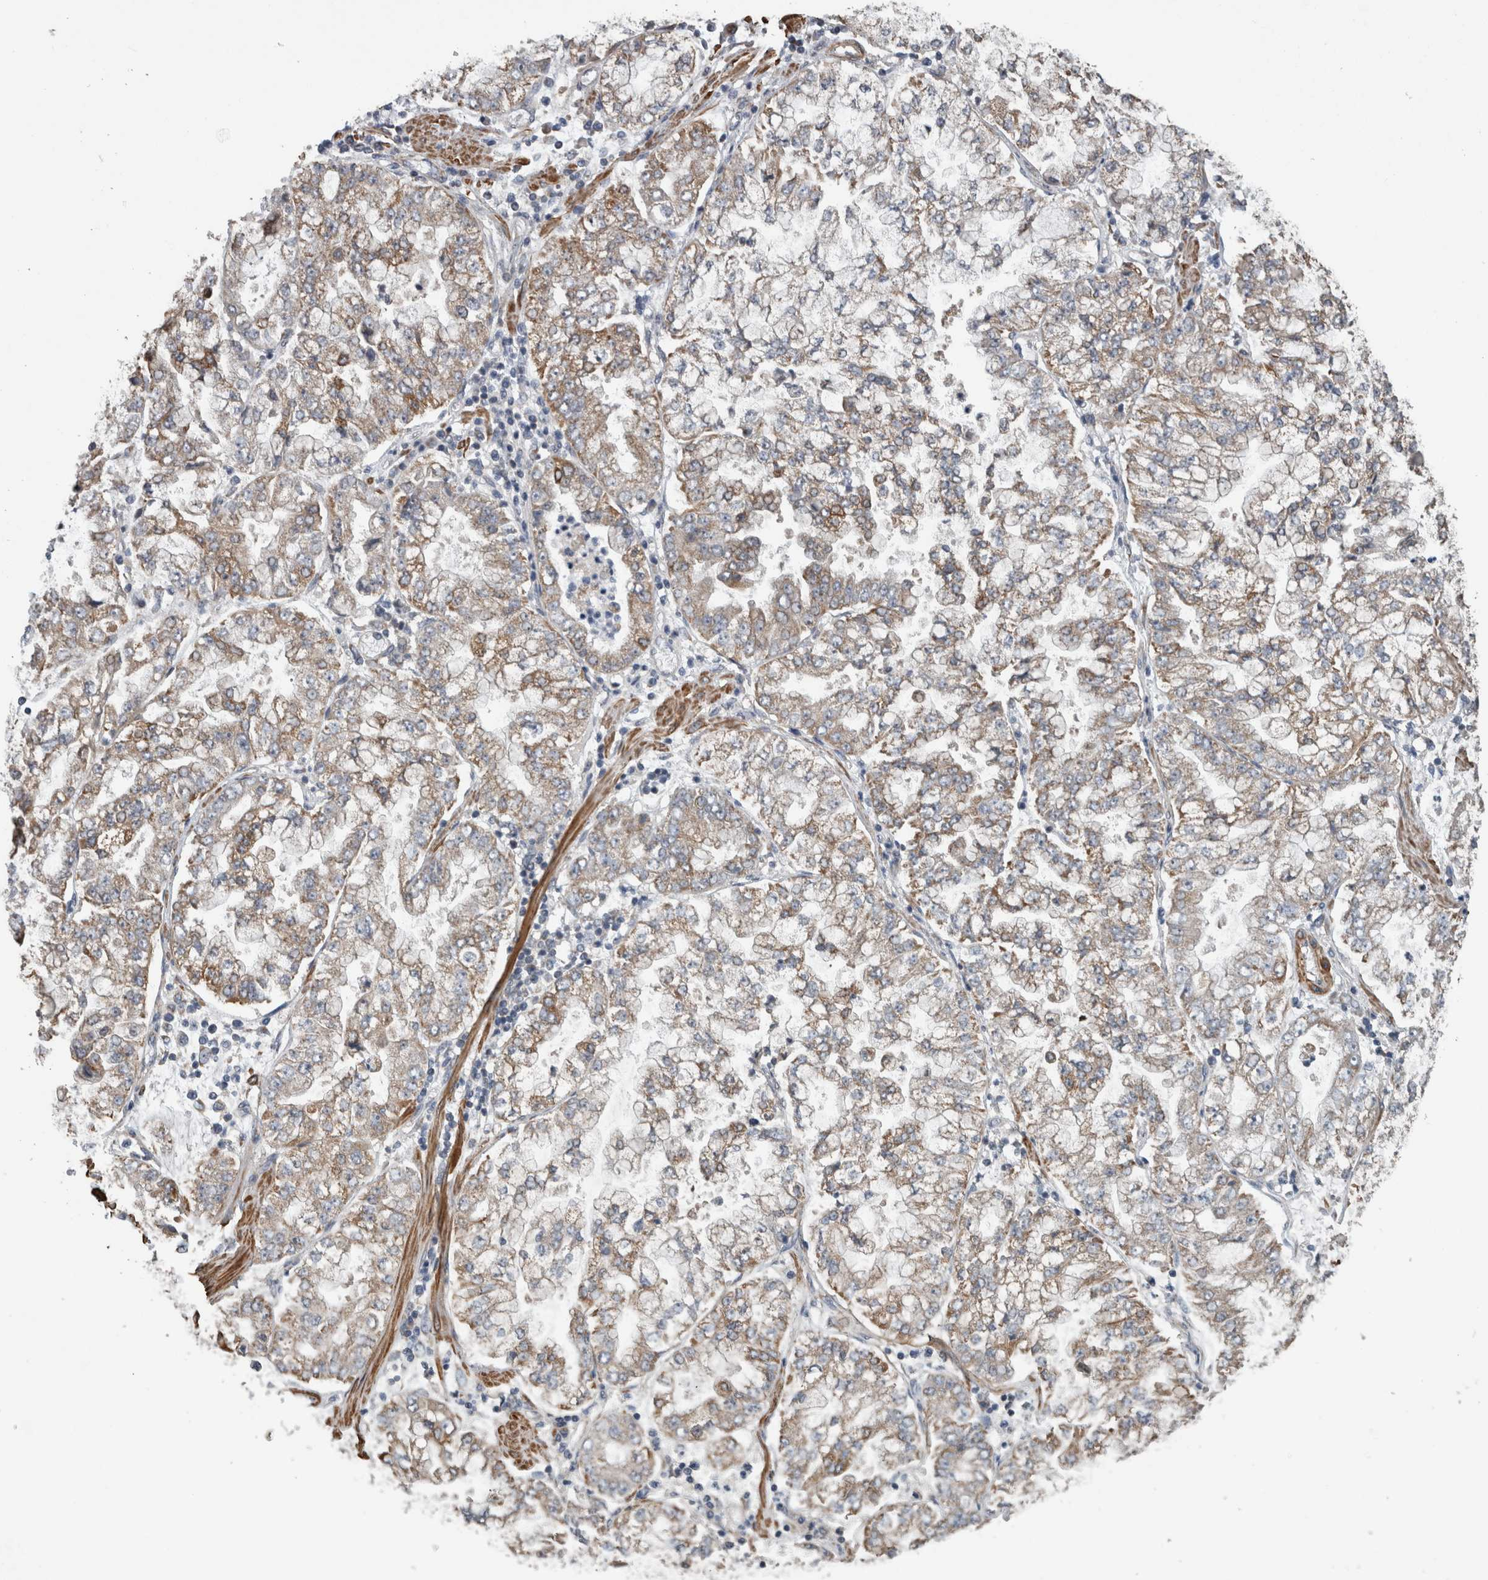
{"staining": {"intensity": "moderate", "quantity": ">75%", "location": "cytoplasmic/membranous"}, "tissue": "stomach cancer", "cell_type": "Tumor cells", "image_type": "cancer", "snomed": [{"axis": "morphology", "description": "Adenocarcinoma, NOS"}, {"axis": "topography", "description": "Stomach"}], "caption": "A high-resolution histopathology image shows immunohistochemistry staining of stomach cancer, which displays moderate cytoplasmic/membranous staining in approximately >75% of tumor cells. (DAB (3,3'-diaminobenzidine) IHC, brown staining for protein, blue staining for nuclei).", "gene": "ARMC1", "patient": {"sex": "male", "age": 76}}